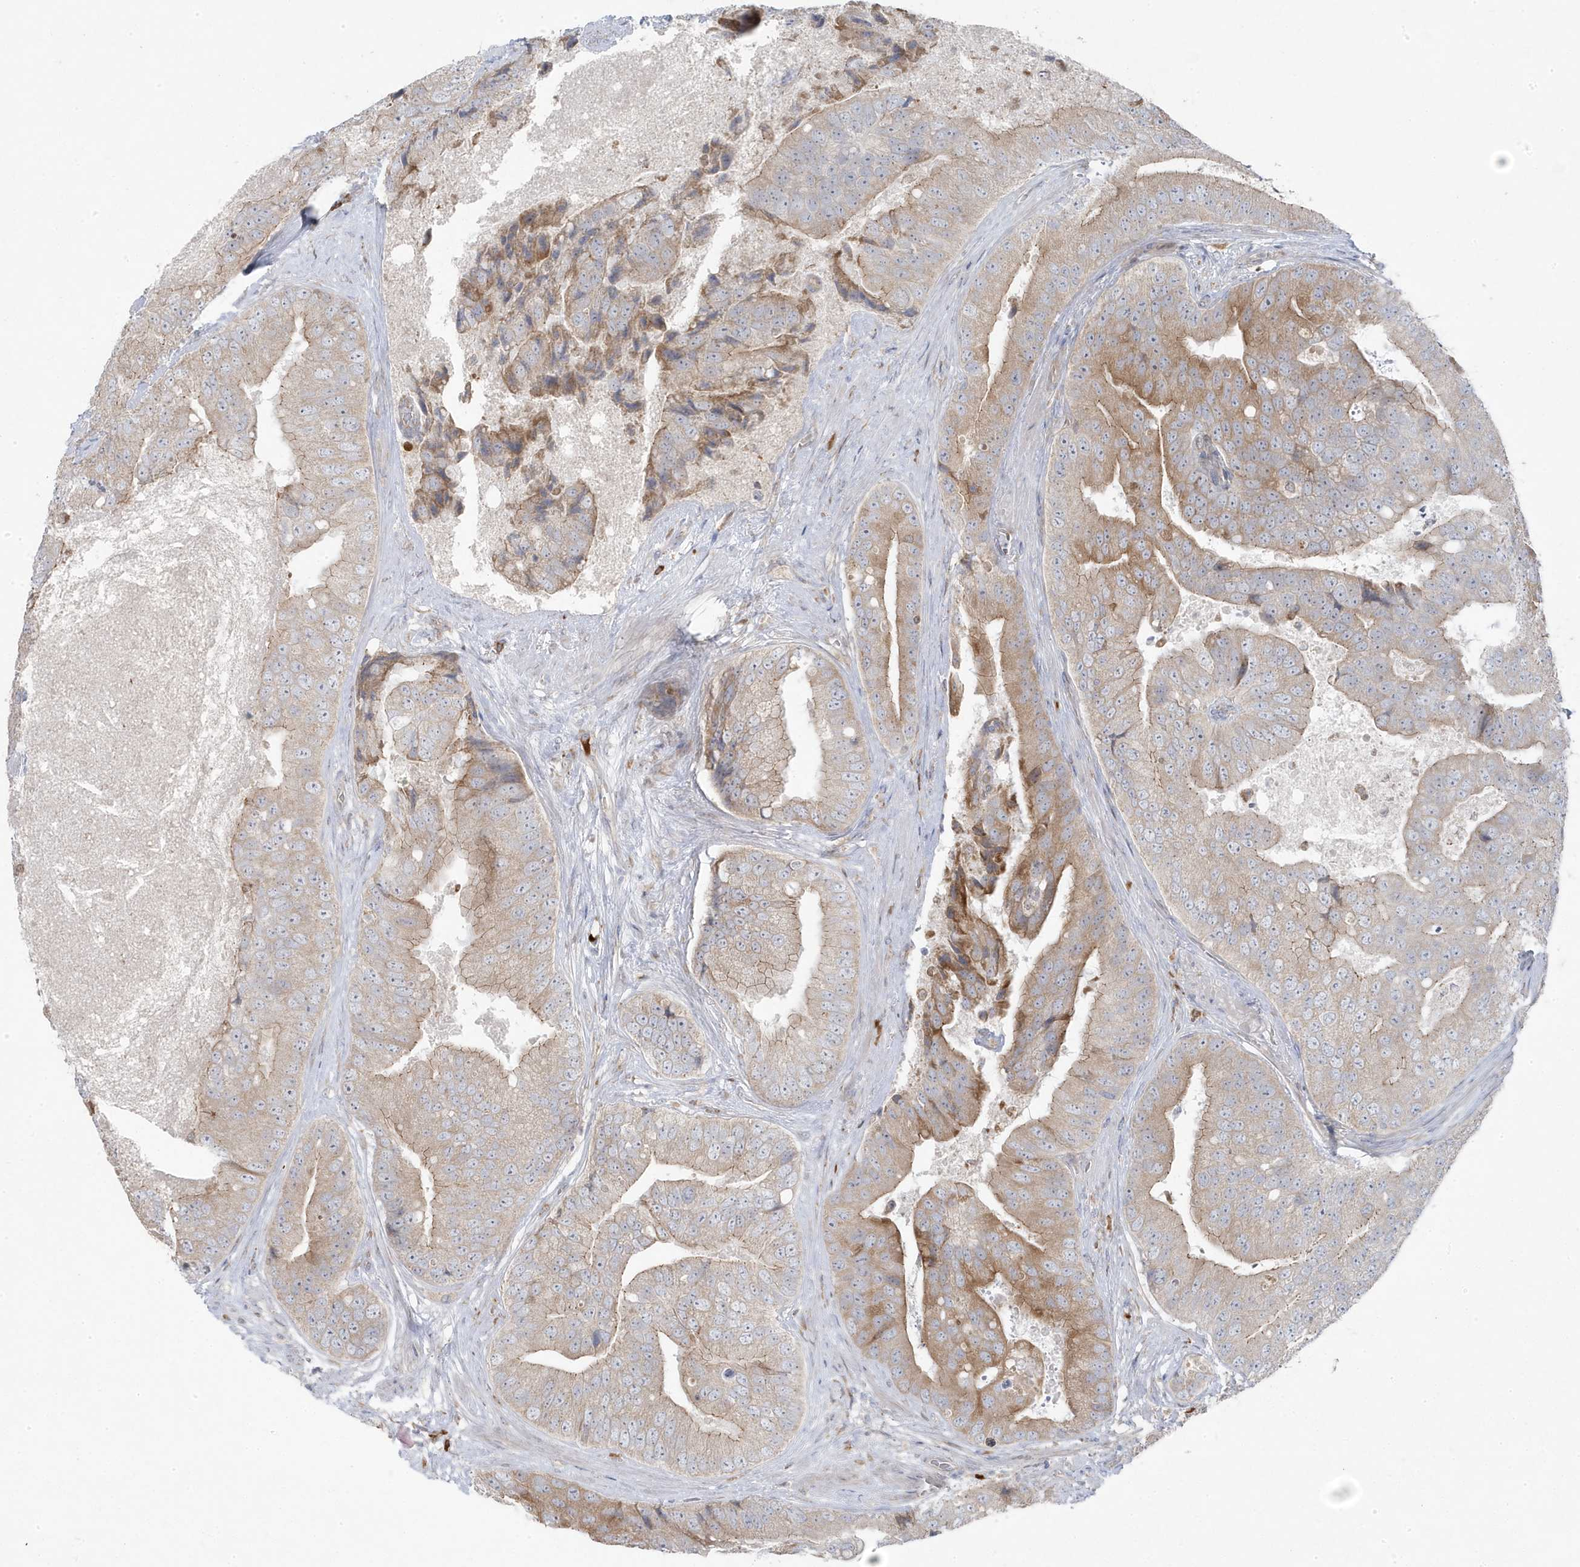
{"staining": {"intensity": "moderate", "quantity": ">75%", "location": "cytoplasmic/membranous"}, "tissue": "prostate cancer", "cell_type": "Tumor cells", "image_type": "cancer", "snomed": [{"axis": "morphology", "description": "Adenocarcinoma, High grade"}, {"axis": "topography", "description": "Prostate"}], "caption": "Protein expression analysis of human adenocarcinoma (high-grade) (prostate) reveals moderate cytoplasmic/membranous staining in approximately >75% of tumor cells.", "gene": "ZNF654", "patient": {"sex": "male", "age": 70}}